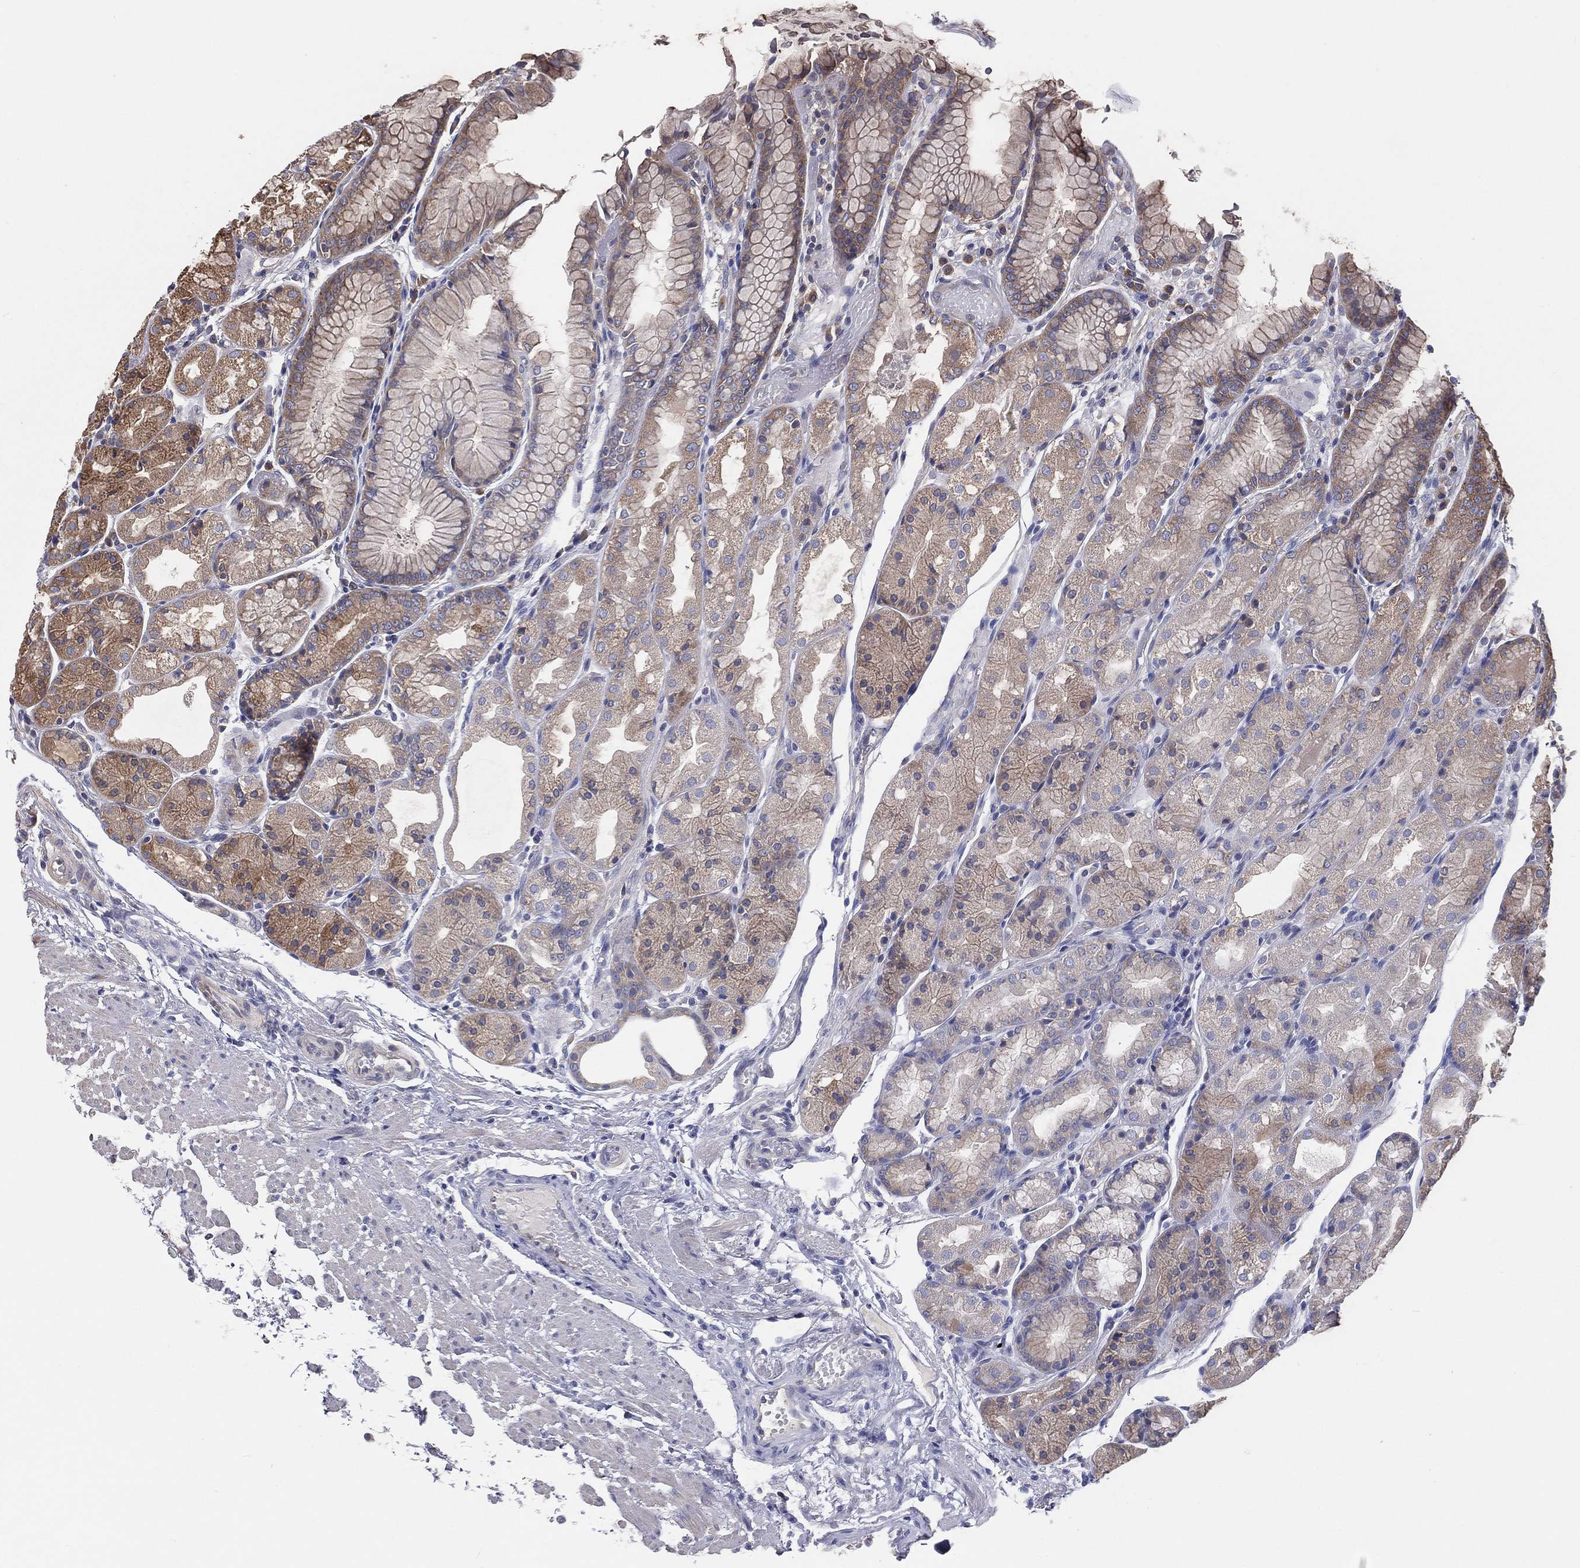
{"staining": {"intensity": "moderate", "quantity": "<25%", "location": "cytoplasmic/membranous"}, "tissue": "stomach", "cell_type": "Glandular cells", "image_type": "normal", "snomed": [{"axis": "morphology", "description": "Normal tissue, NOS"}, {"axis": "topography", "description": "Stomach, upper"}], "caption": "This is a histology image of immunohistochemistry staining of benign stomach, which shows moderate positivity in the cytoplasmic/membranous of glandular cells.", "gene": "EIF2B5", "patient": {"sex": "male", "age": 72}}